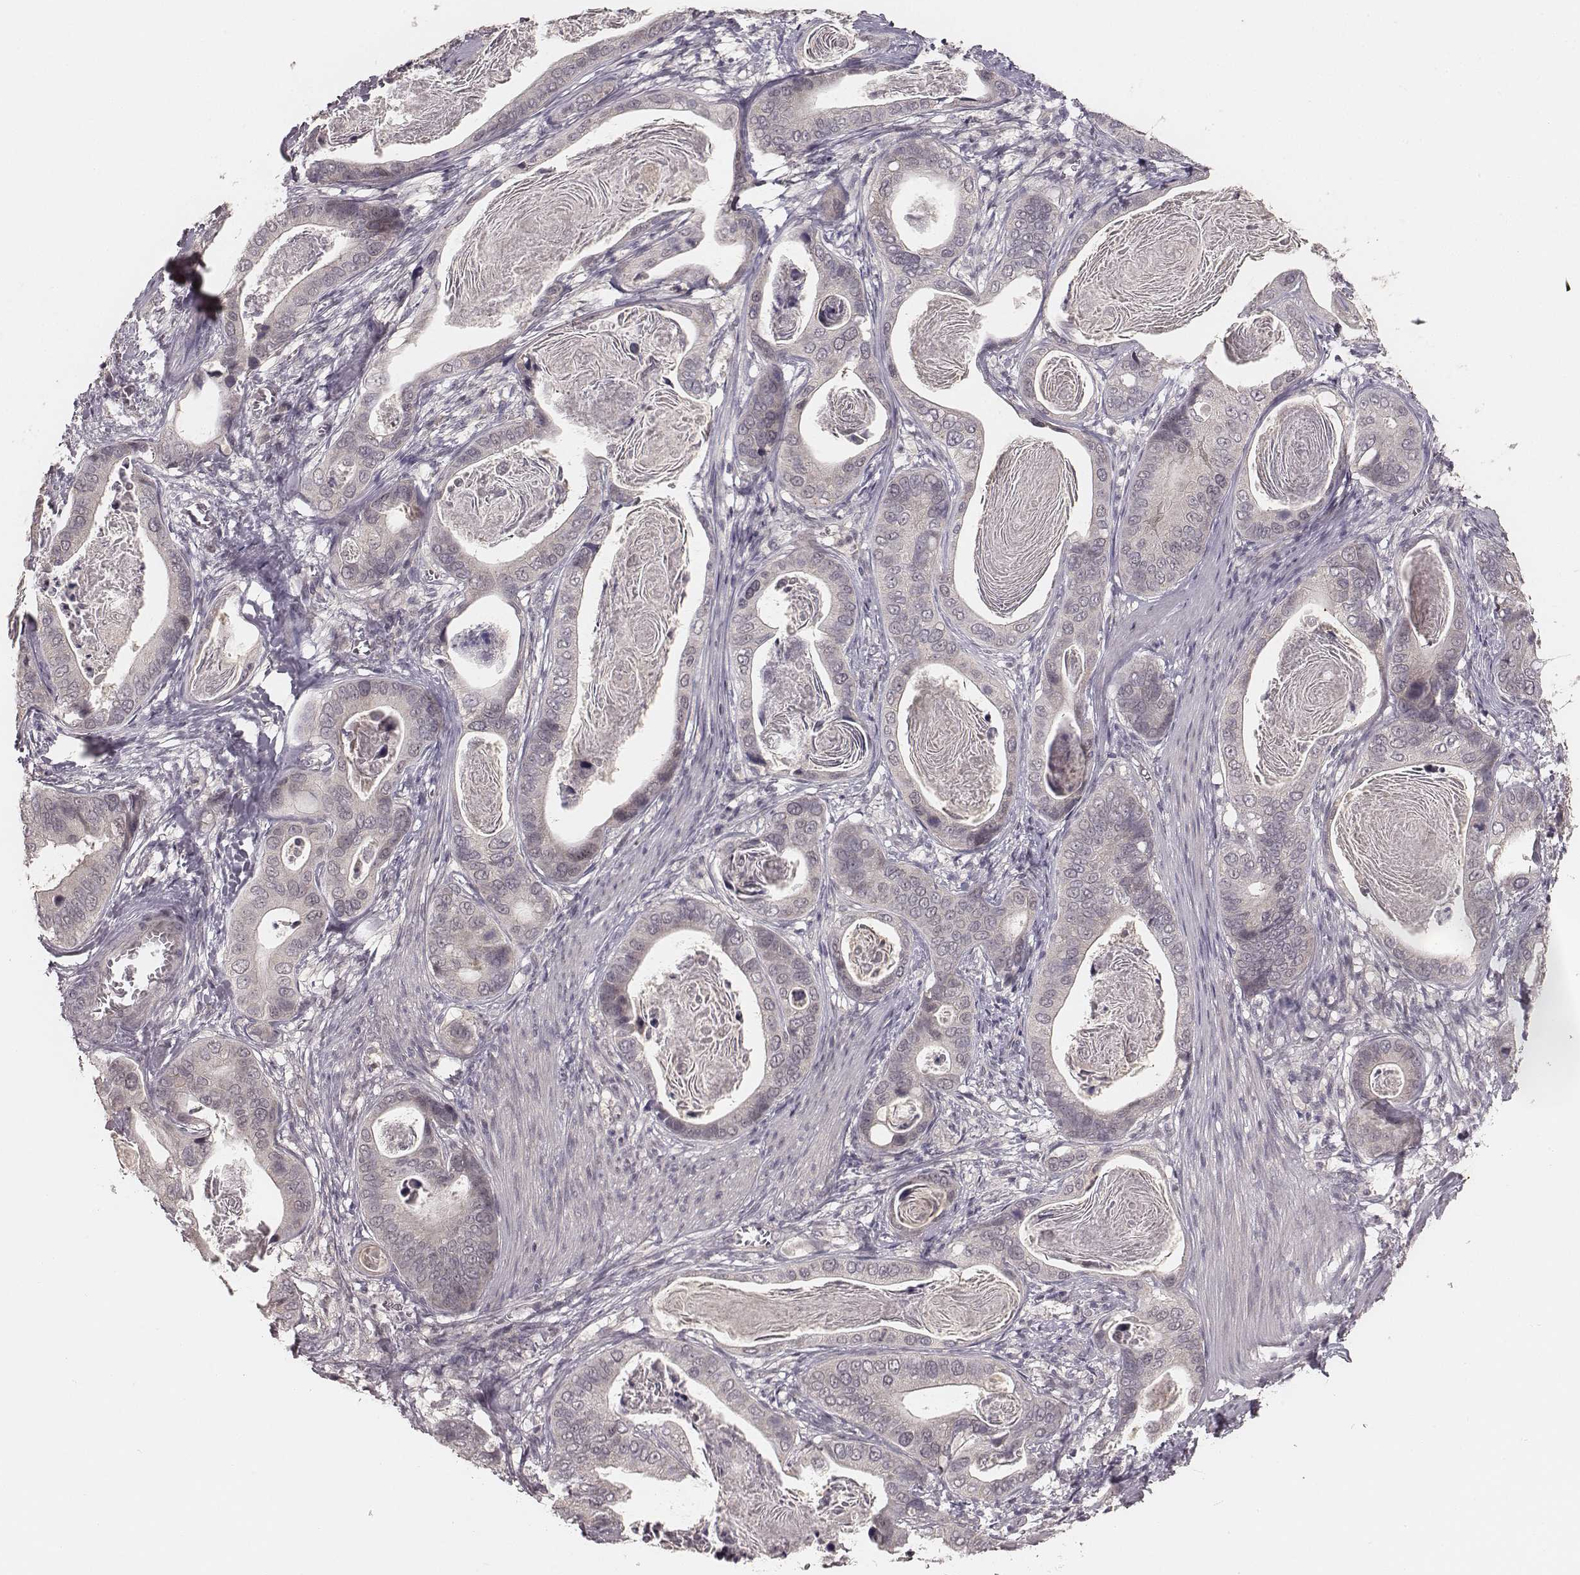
{"staining": {"intensity": "negative", "quantity": "none", "location": "none"}, "tissue": "stomach cancer", "cell_type": "Tumor cells", "image_type": "cancer", "snomed": [{"axis": "morphology", "description": "Adenocarcinoma, NOS"}, {"axis": "topography", "description": "Stomach"}], "caption": "Image shows no protein staining in tumor cells of stomach cancer tissue.", "gene": "LY6K", "patient": {"sex": "male", "age": 84}}